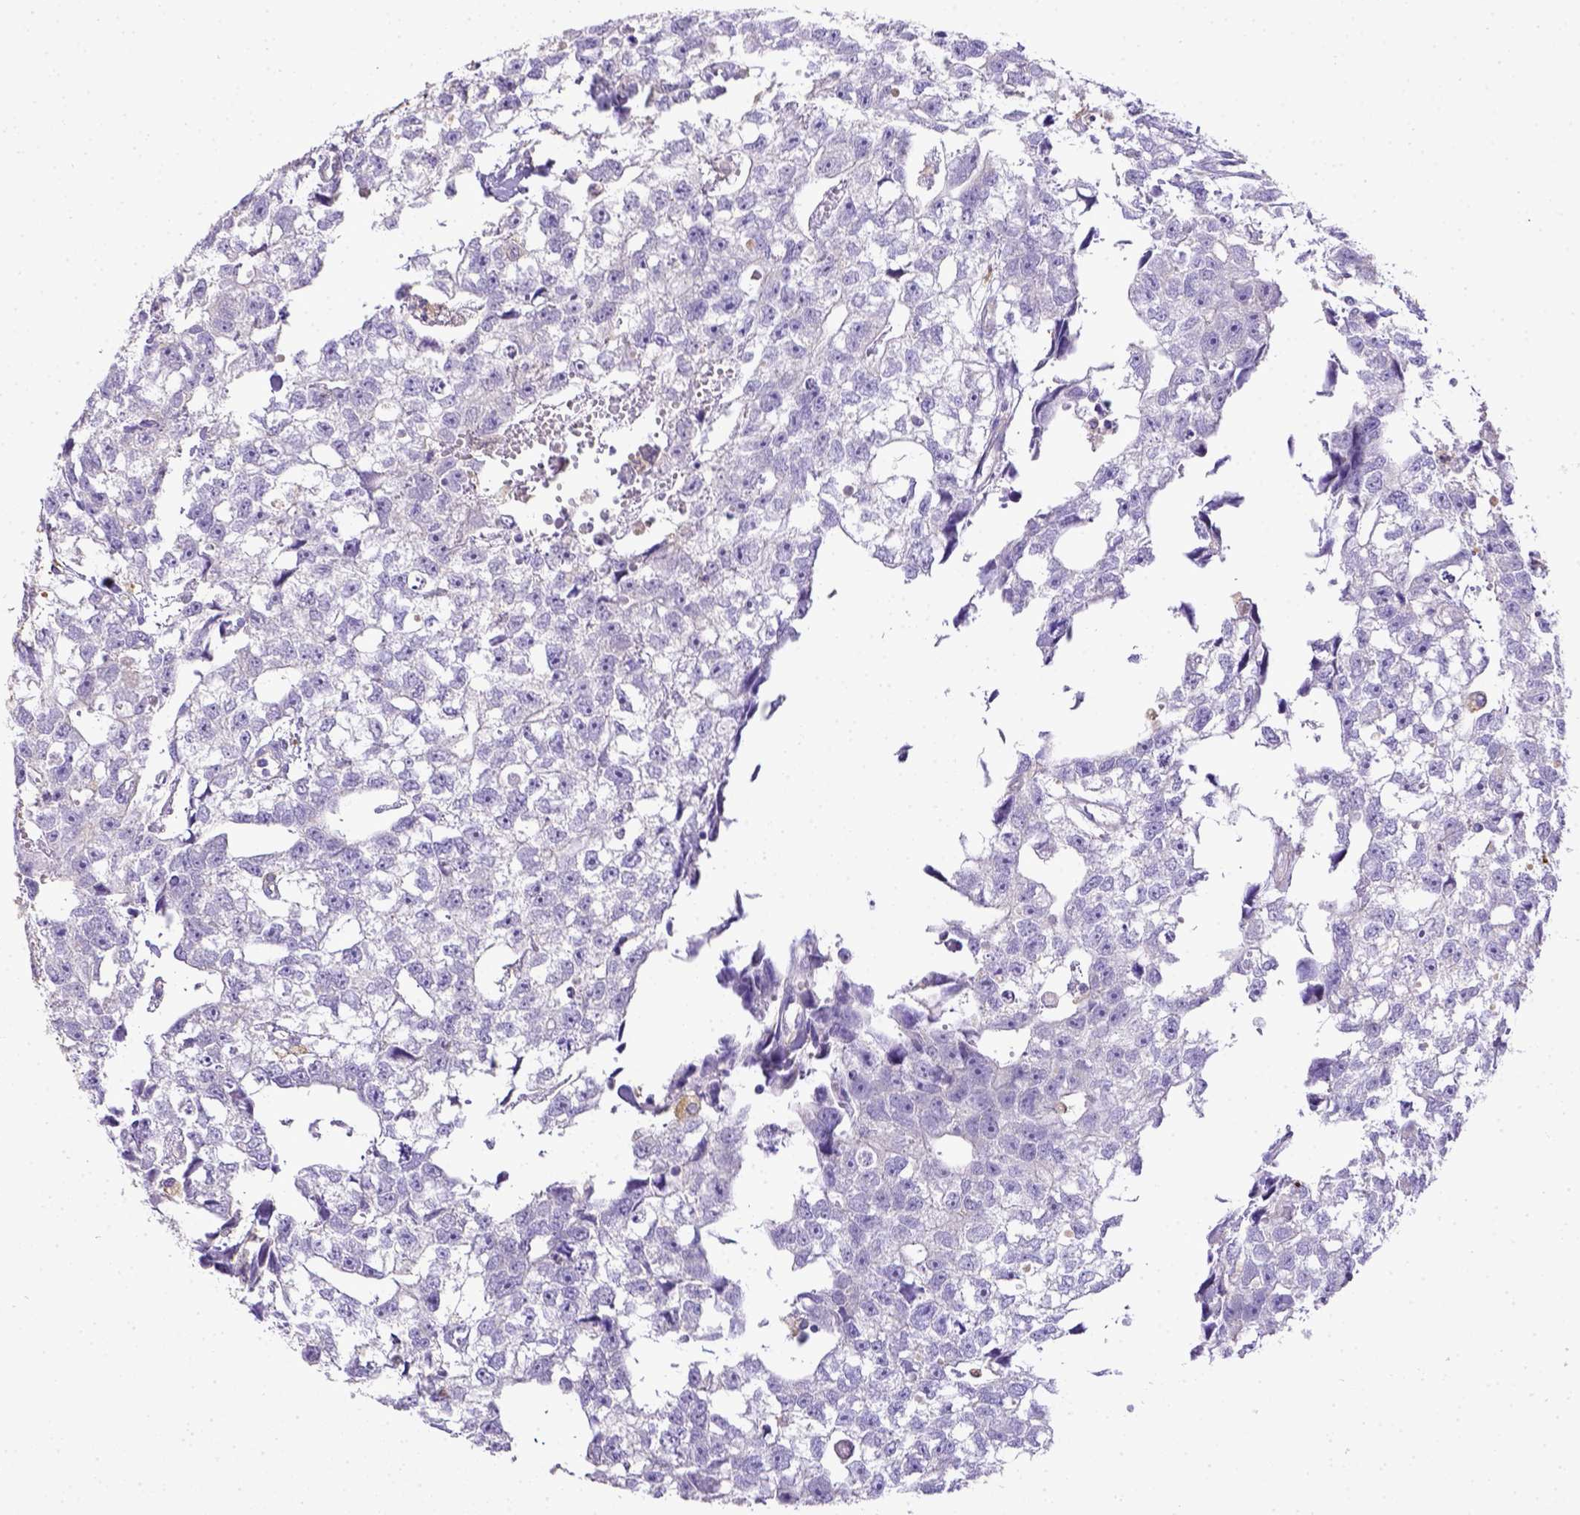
{"staining": {"intensity": "negative", "quantity": "none", "location": "none"}, "tissue": "testis cancer", "cell_type": "Tumor cells", "image_type": "cancer", "snomed": [{"axis": "morphology", "description": "Carcinoma, Embryonal, NOS"}, {"axis": "morphology", "description": "Teratoma, malignant, NOS"}, {"axis": "topography", "description": "Testis"}], "caption": "Histopathology image shows no significant protein positivity in tumor cells of testis teratoma (malignant).", "gene": "CD40", "patient": {"sex": "male", "age": 44}}